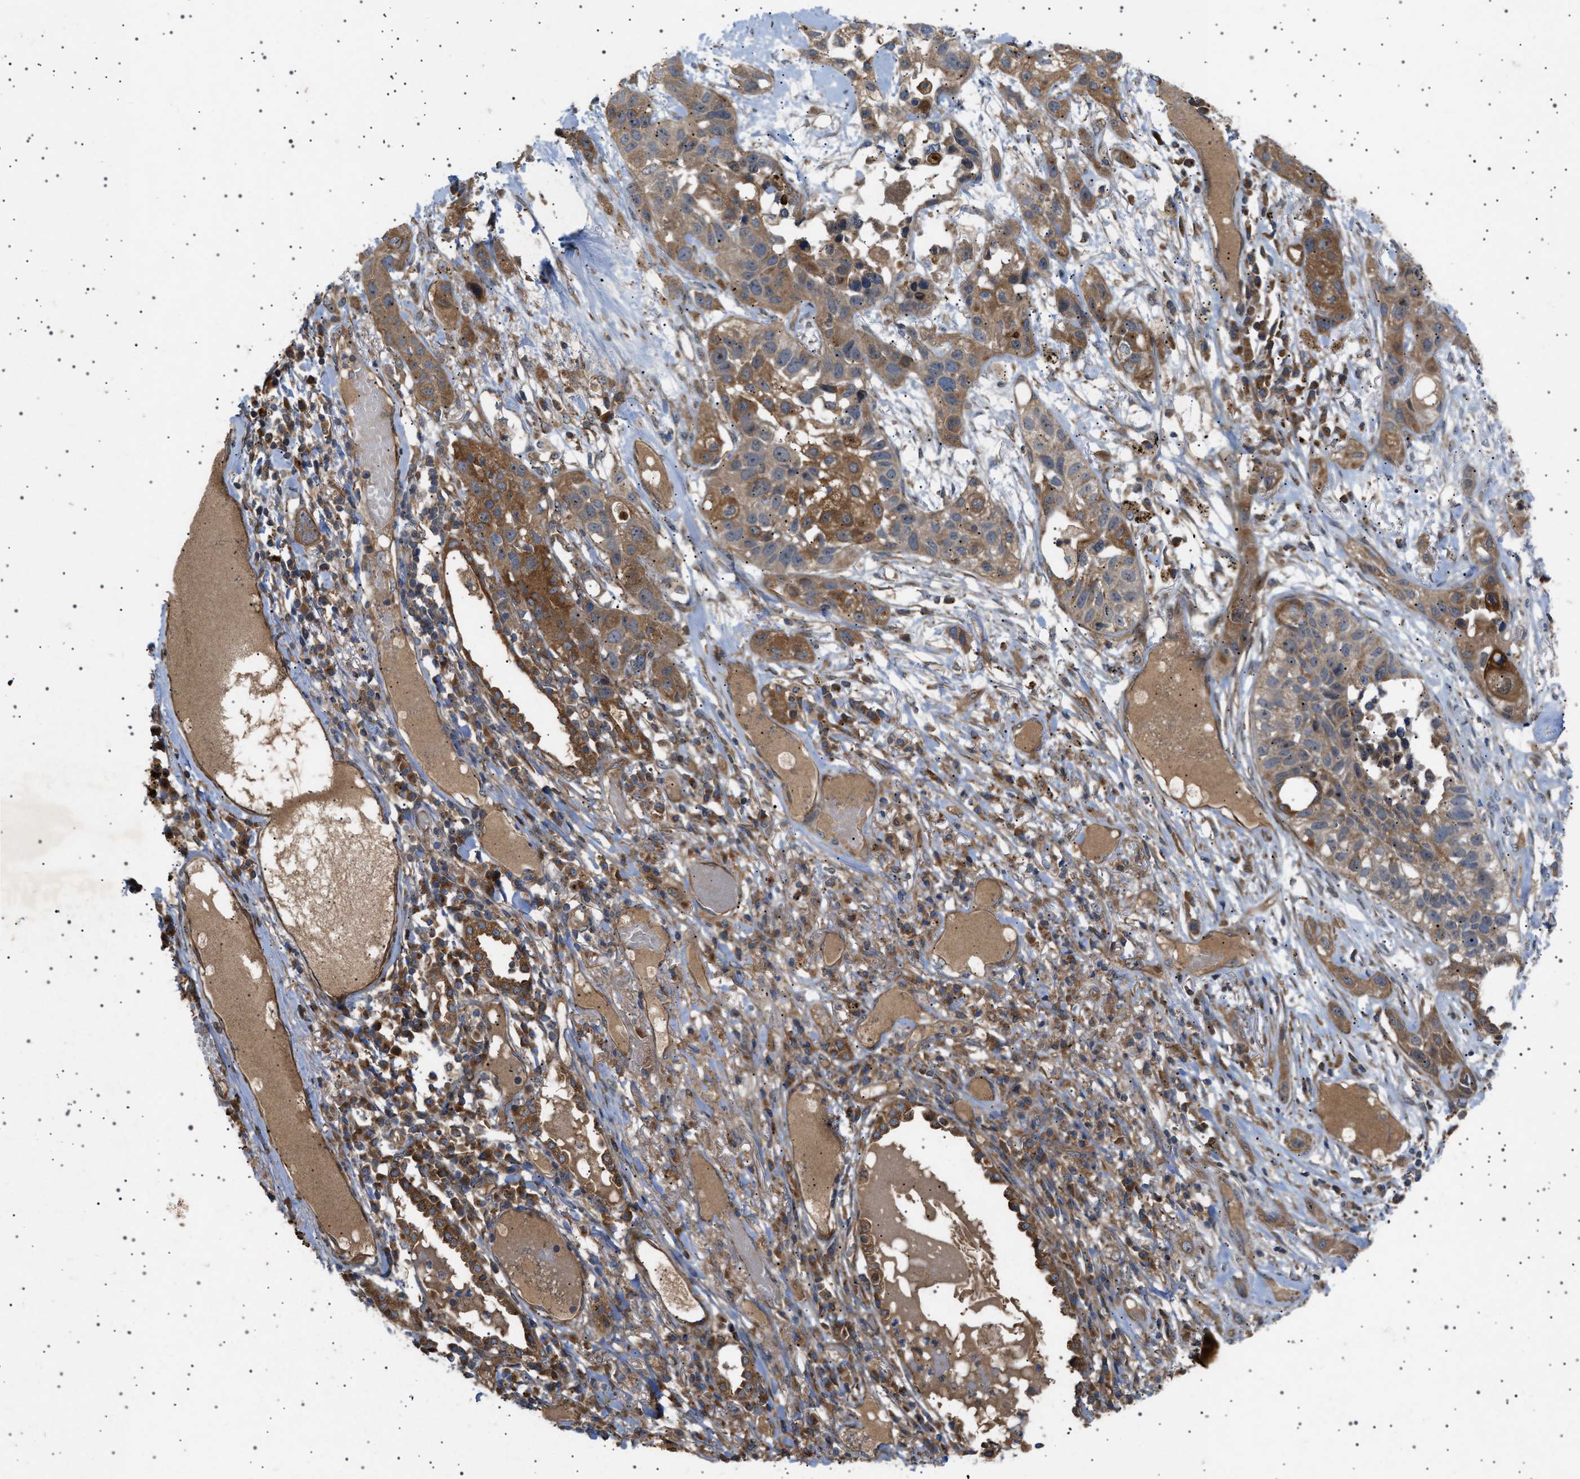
{"staining": {"intensity": "strong", "quantity": ">75%", "location": "cytoplasmic/membranous"}, "tissue": "lung cancer", "cell_type": "Tumor cells", "image_type": "cancer", "snomed": [{"axis": "morphology", "description": "Squamous cell carcinoma, NOS"}, {"axis": "topography", "description": "Lung"}], "caption": "Protein staining of lung cancer (squamous cell carcinoma) tissue exhibits strong cytoplasmic/membranous positivity in about >75% of tumor cells.", "gene": "CCDC186", "patient": {"sex": "male", "age": 71}}